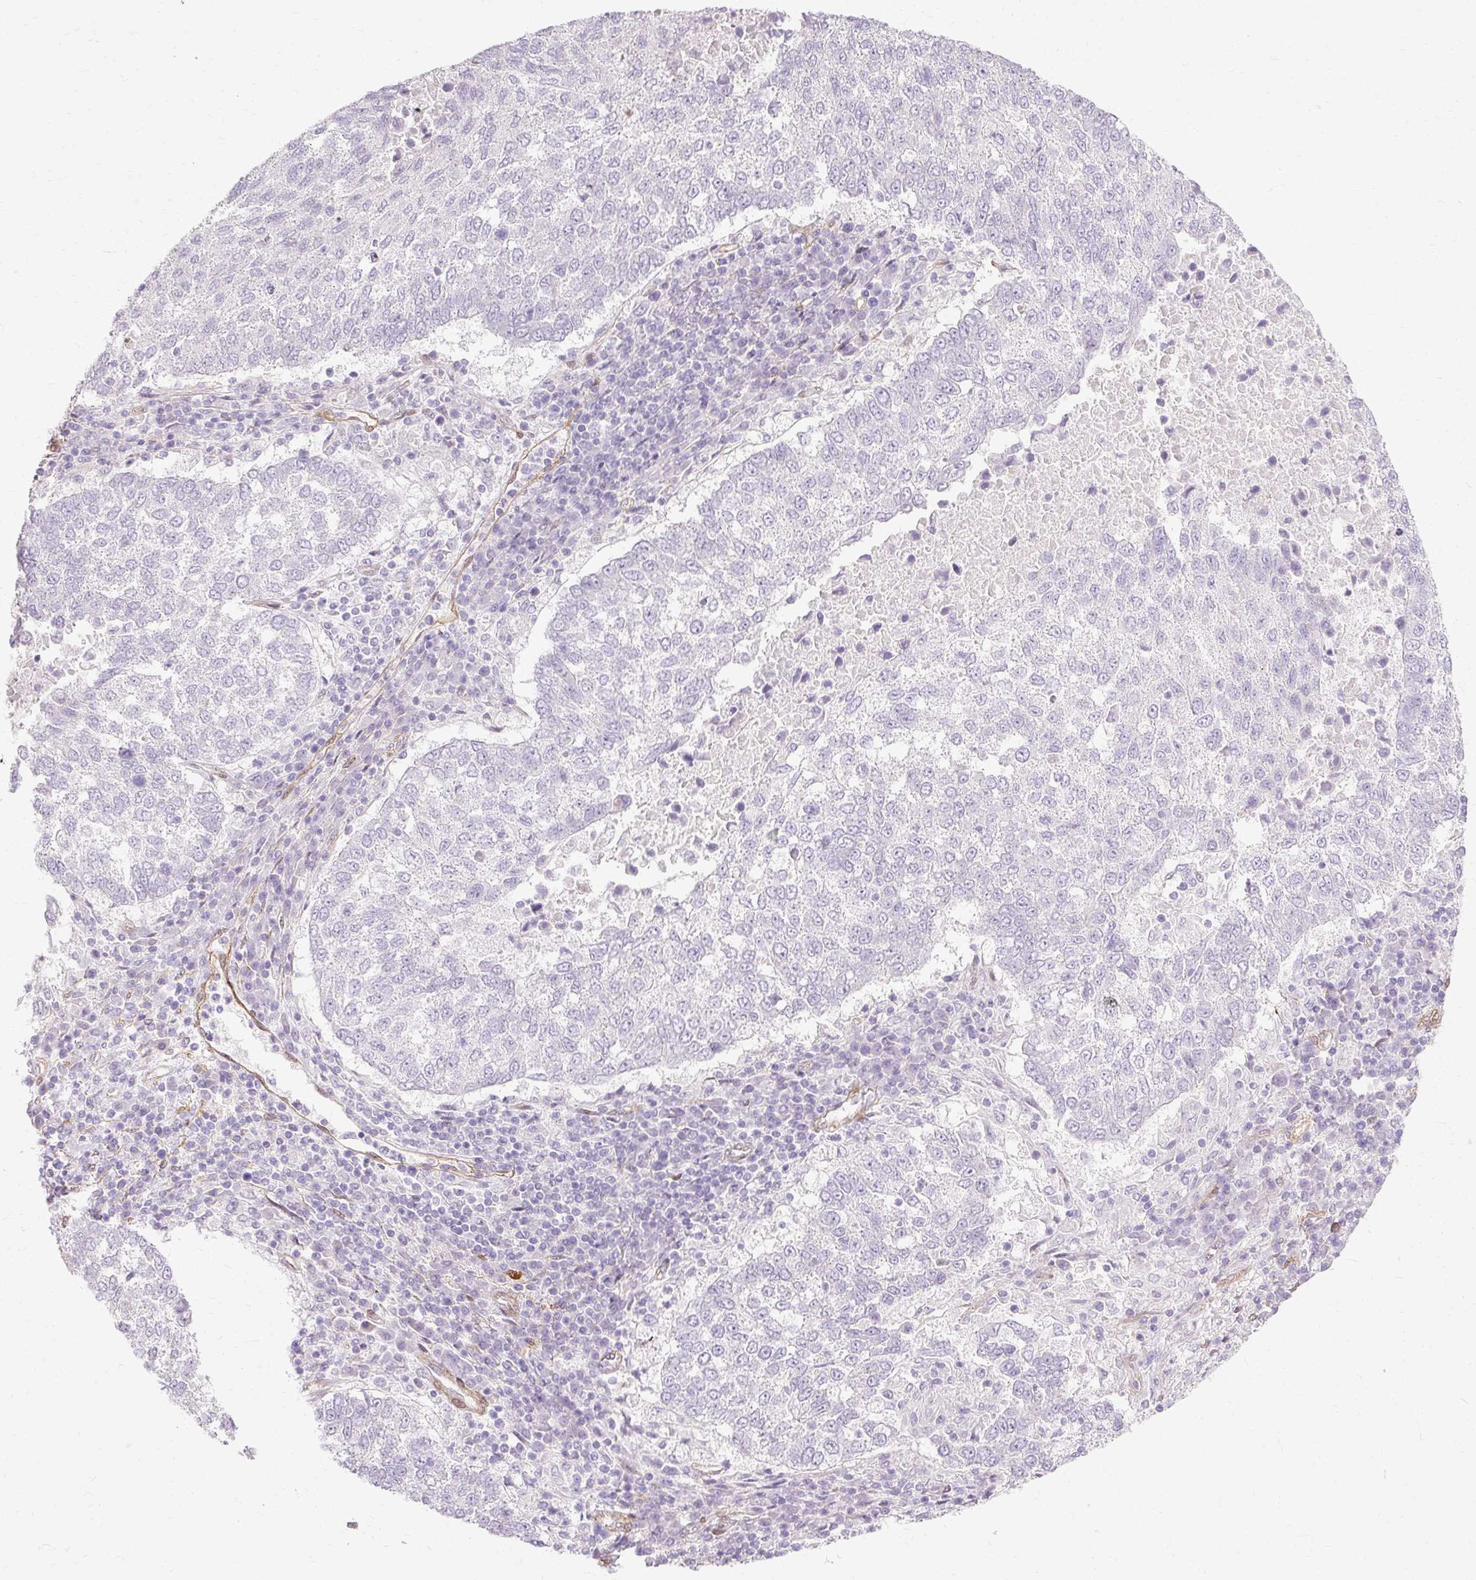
{"staining": {"intensity": "negative", "quantity": "none", "location": "none"}, "tissue": "lung cancer", "cell_type": "Tumor cells", "image_type": "cancer", "snomed": [{"axis": "morphology", "description": "Squamous cell carcinoma, NOS"}, {"axis": "topography", "description": "Lung"}], "caption": "Immunohistochemistry (IHC) histopathology image of human lung cancer stained for a protein (brown), which exhibits no staining in tumor cells. (DAB (3,3'-diaminobenzidine) immunohistochemistry visualized using brightfield microscopy, high magnification).", "gene": "CNN3", "patient": {"sex": "male", "age": 73}}